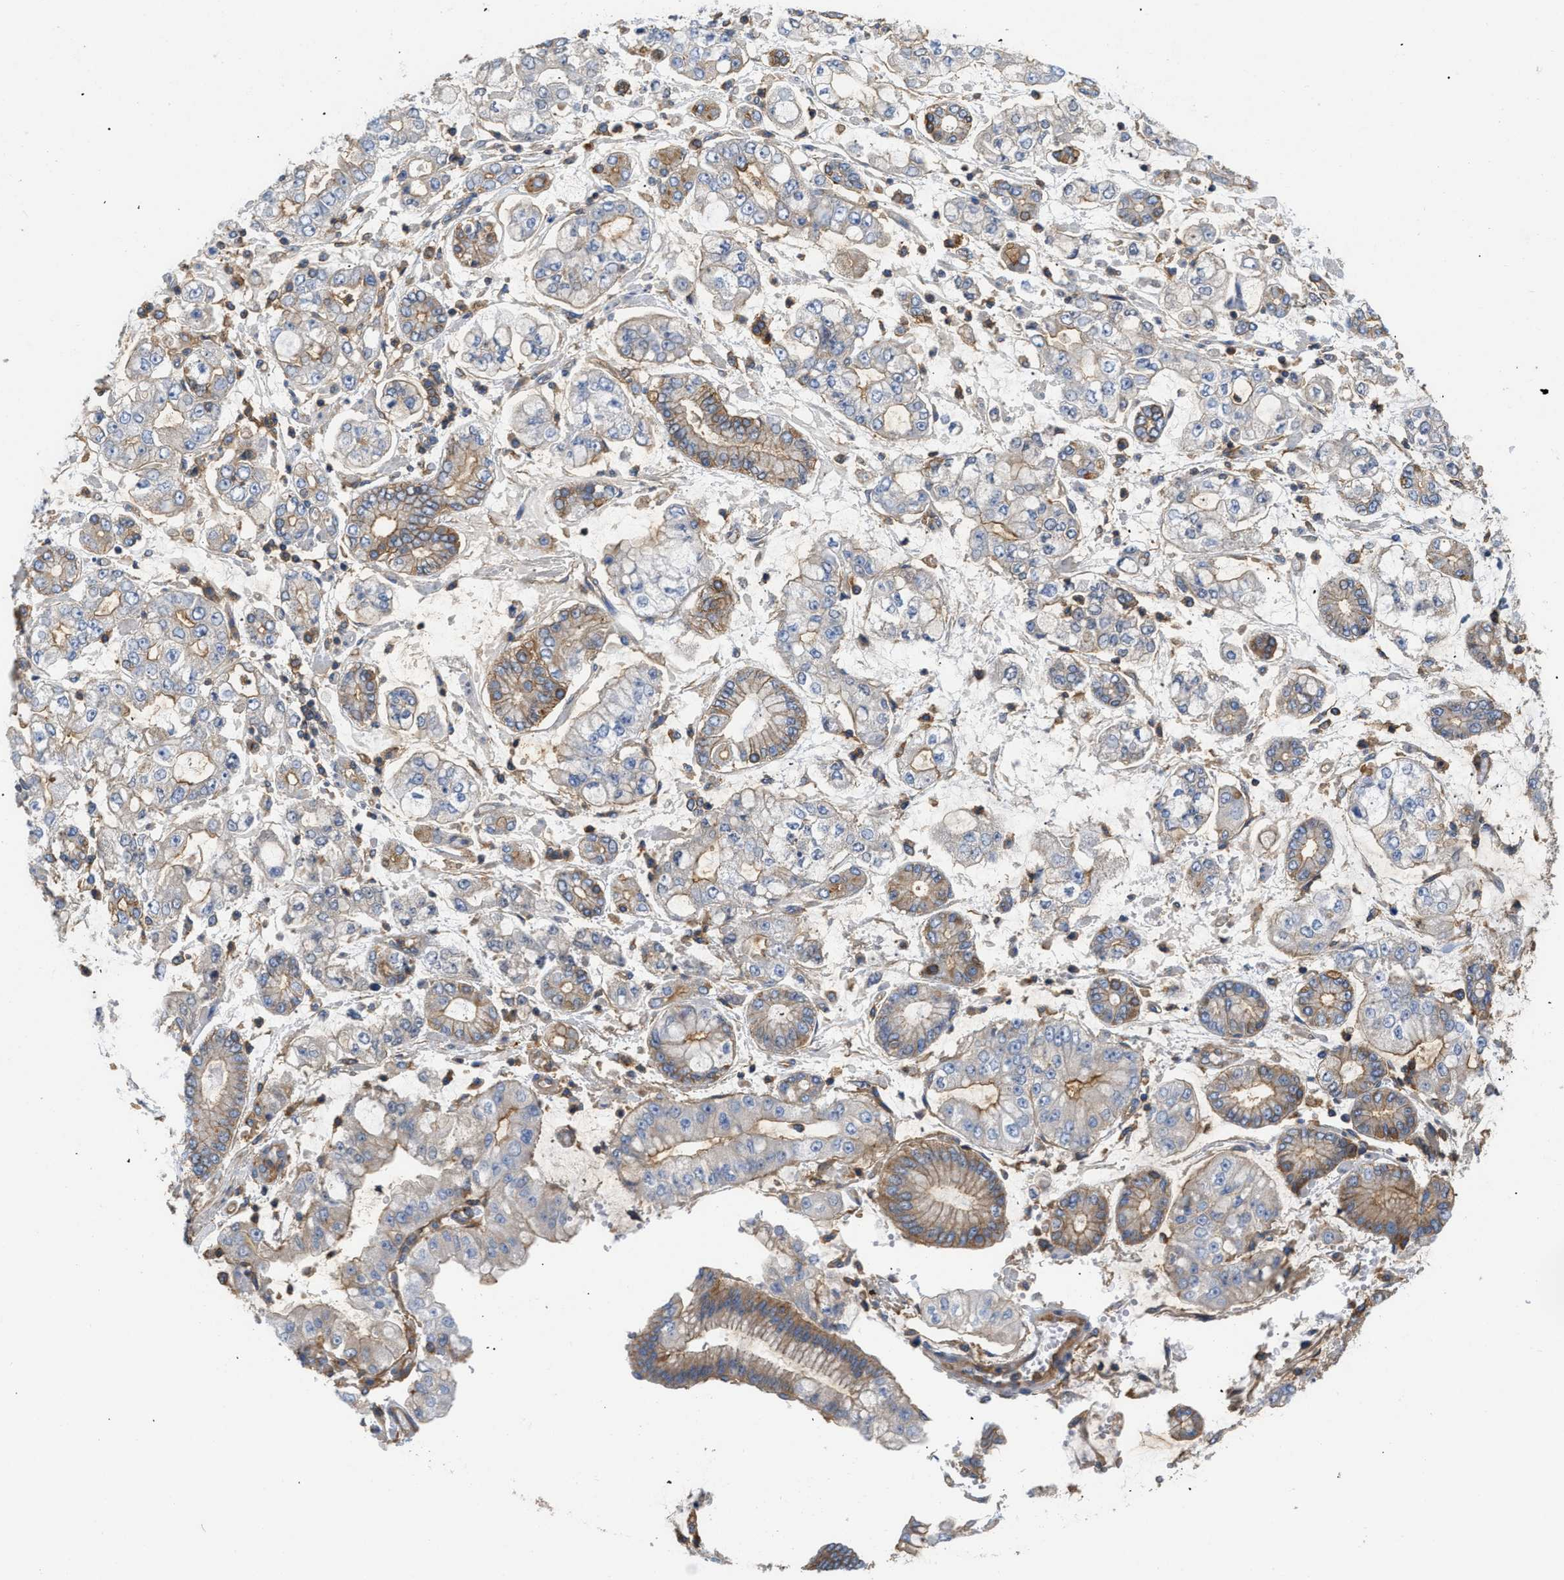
{"staining": {"intensity": "moderate", "quantity": "25%-75%", "location": "cytoplasmic/membranous"}, "tissue": "stomach cancer", "cell_type": "Tumor cells", "image_type": "cancer", "snomed": [{"axis": "morphology", "description": "Adenocarcinoma, NOS"}, {"axis": "topography", "description": "Stomach"}], "caption": "Approximately 25%-75% of tumor cells in human stomach cancer (adenocarcinoma) exhibit moderate cytoplasmic/membranous protein positivity as visualized by brown immunohistochemical staining.", "gene": "GNB4", "patient": {"sex": "male", "age": 76}}